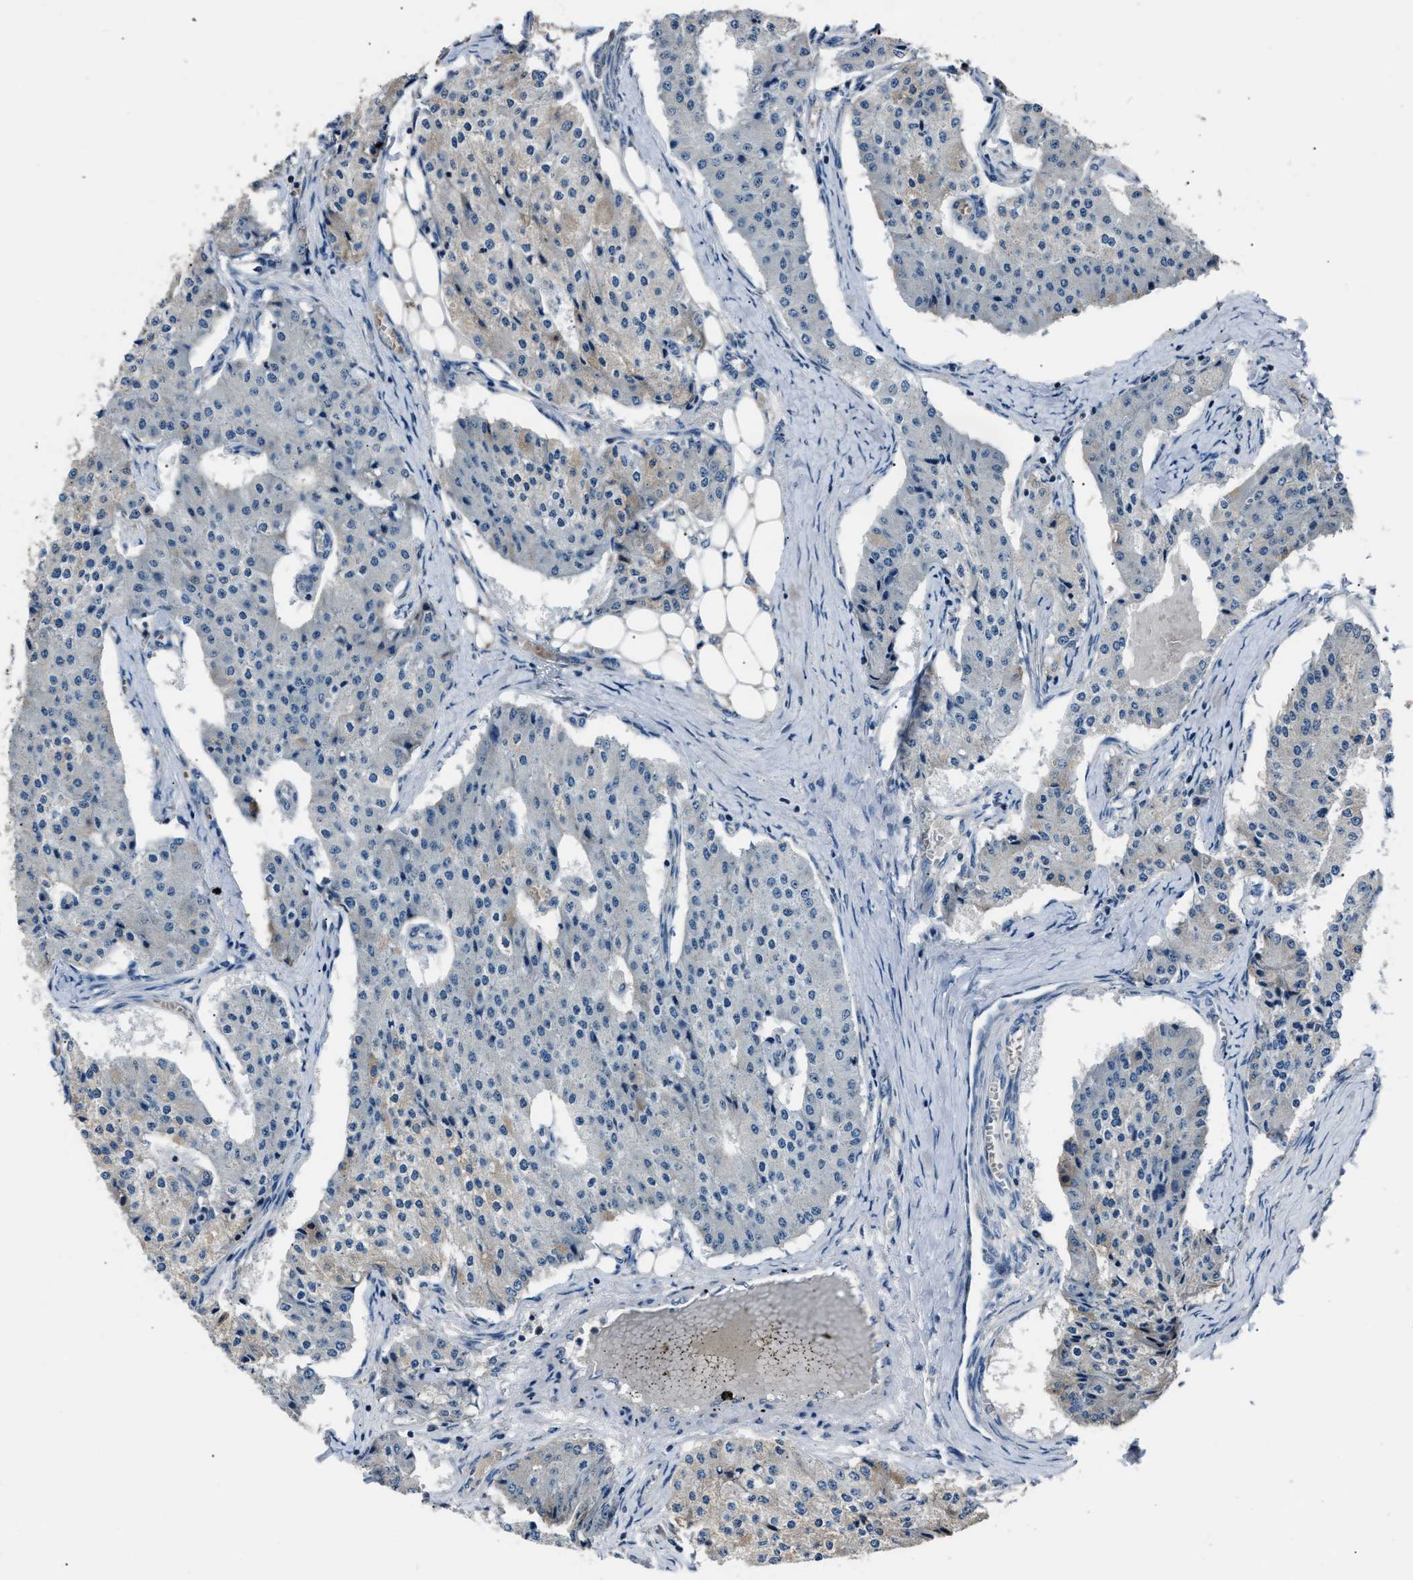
{"staining": {"intensity": "weak", "quantity": "<25%", "location": "cytoplasmic/membranous"}, "tissue": "carcinoid", "cell_type": "Tumor cells", "image_type": "cancer", "snomed": [{"axis": "morphology", "description": "Carcinoid, malignant, NOS"}, {"axis": "topography", "description": "Colon"}], "caption": "Tumor cells show no significant protein staining in carcinoid (malignant).", "gene": "TNRC18", "patient": {"sex": "female", "age": 52}}